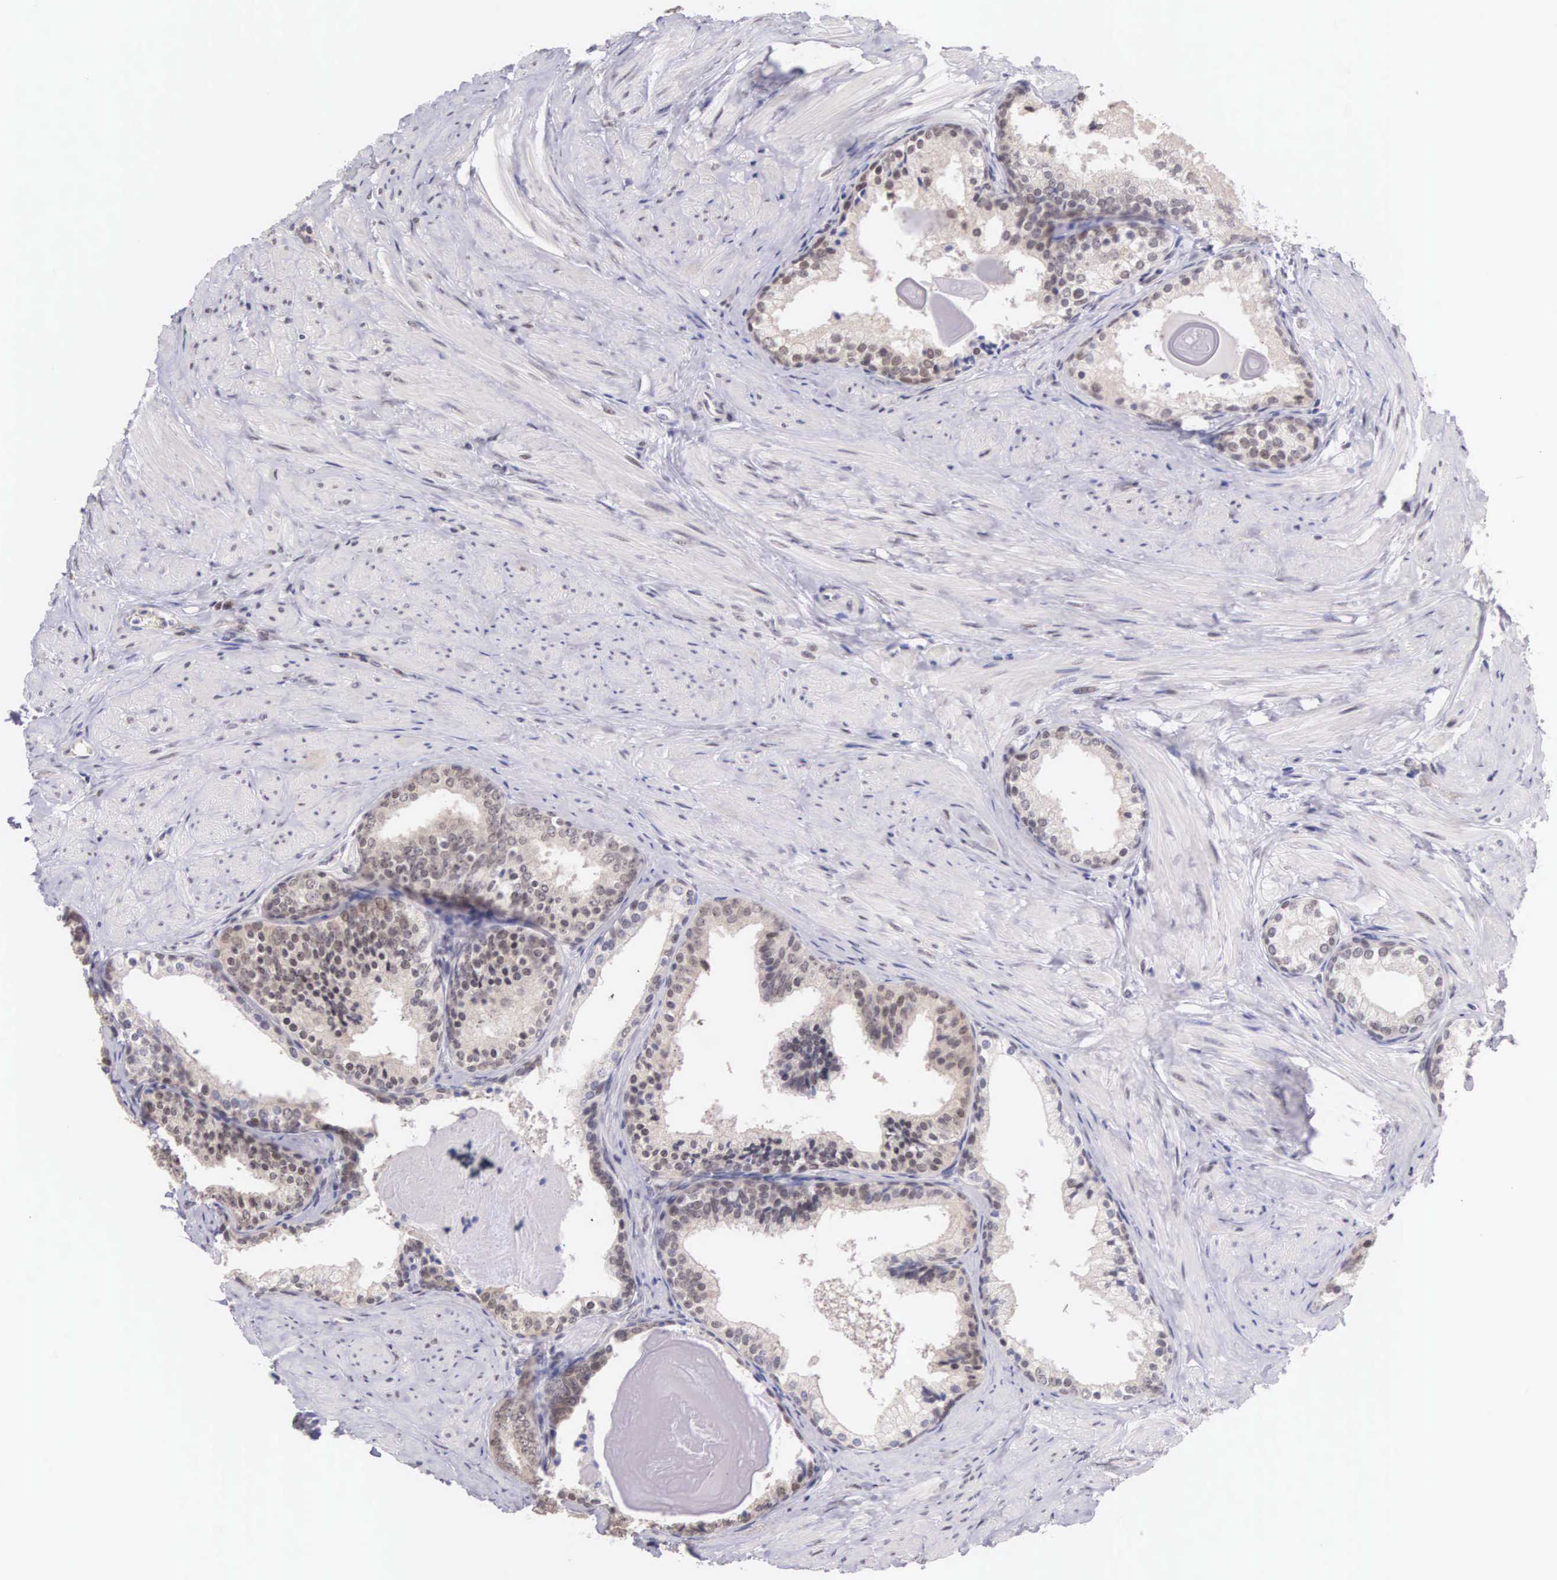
{"staining": {"intensity": "weak", "quantity": "<25%", "location": "cytoplasmic/membranous,nuclear"}, "tissue": "prostate", "cell_type": "Glandular cells", "image_type": "normal", "snomed": [{"axis": "morphology", "description": "Normal tissue, NOS"}, {"axis": "topography", "description": "Prostate"}], "caption": "This micrograph is of benign prostate stained with immunohistochemistry (IHC) to label a protein in brown with the nuclei are counter-stained blue. There is no positivity in glandular cells.", "gene": "HMGXB4", "patient": {"sex": "male", "age": 65}}